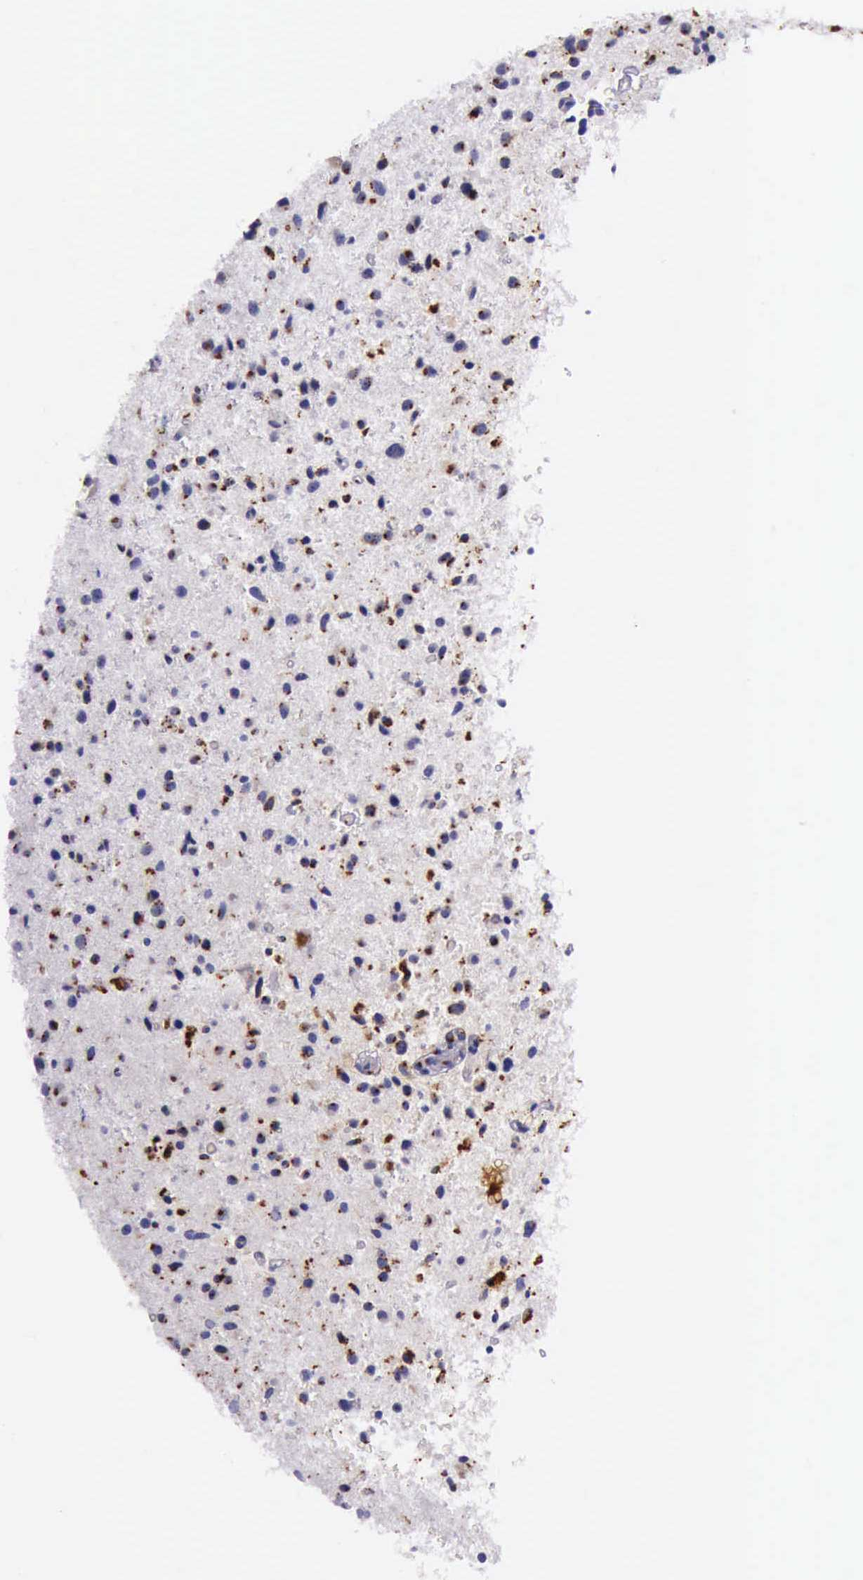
{"staining": {"intensity": "strong", "quantity": ">75%", "location": "cytoplasmic/membranous"}, "tissue": "glioma", "cell_type": "Tumor cells", "image_type": "cancer", "snomed": [{"axis": "morphology", "description": "Glioma, malignant, Low grade"}, {"axis": "topography", "description": "Brain"}], "caption": "A brown stain shows strong cytoplasmic/membranous expression of a protein in human glioma tumor cells. The staining was performed using DAB to visualize the protein expression in brown, while the nuclei were stained in blue with hematoxylin (Magnification: 20x).", "gene": "GOLGA5", "patient": {"sex": "female", "age": 46}}